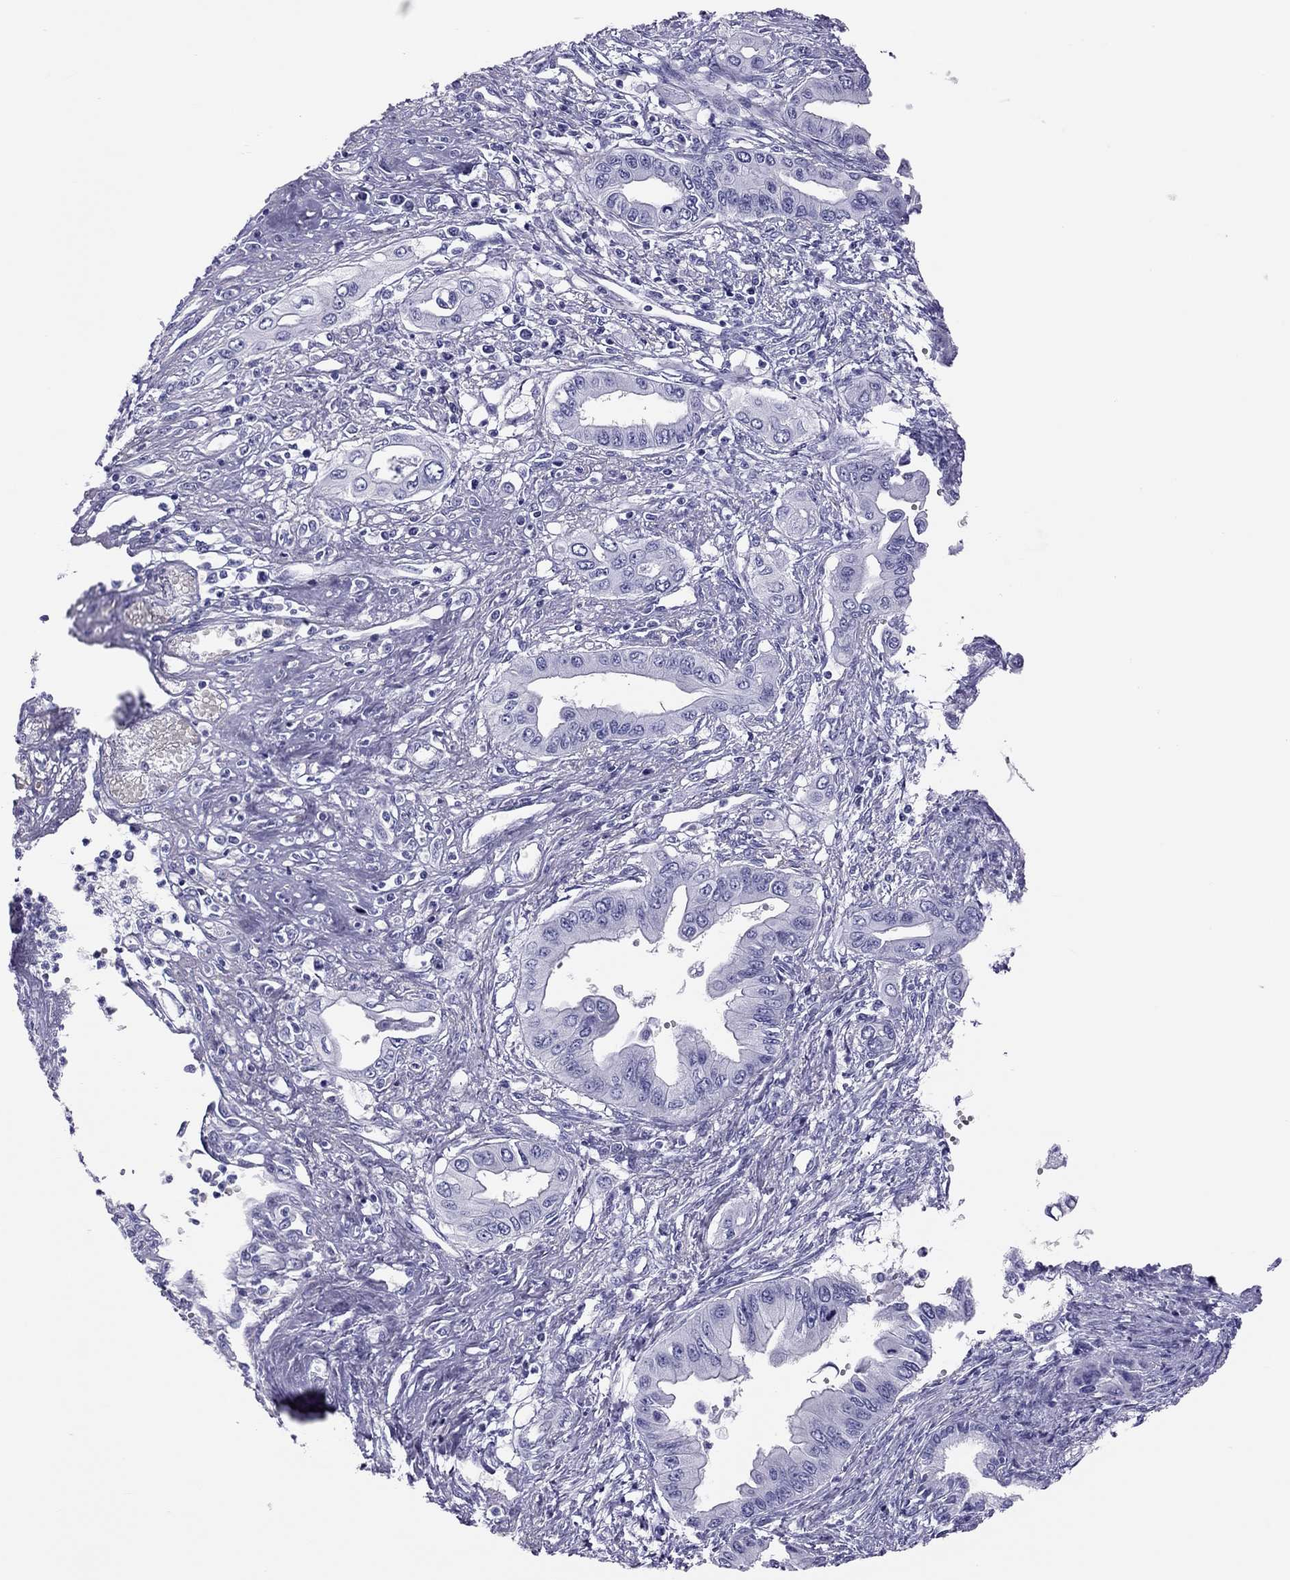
{"staining": {"intensity": "negative", "quantity": "none", "location": "none"}, "tissue": "pancreatic cancer", "cell_type": "Tumor cells", "image_type": "cancer", "snomed": [{"axis": "morphology", "description": "Adenocarcinoma, NOS"}, {"axis": "topography", "description": "Pancreas"}], "caption": "Human pancreatic adenocarcinoma stained for a protein using IHC shows no staining in tumor cells.", "gene": "PSMB11", "patient": {"sex": "female", "age": 62}}